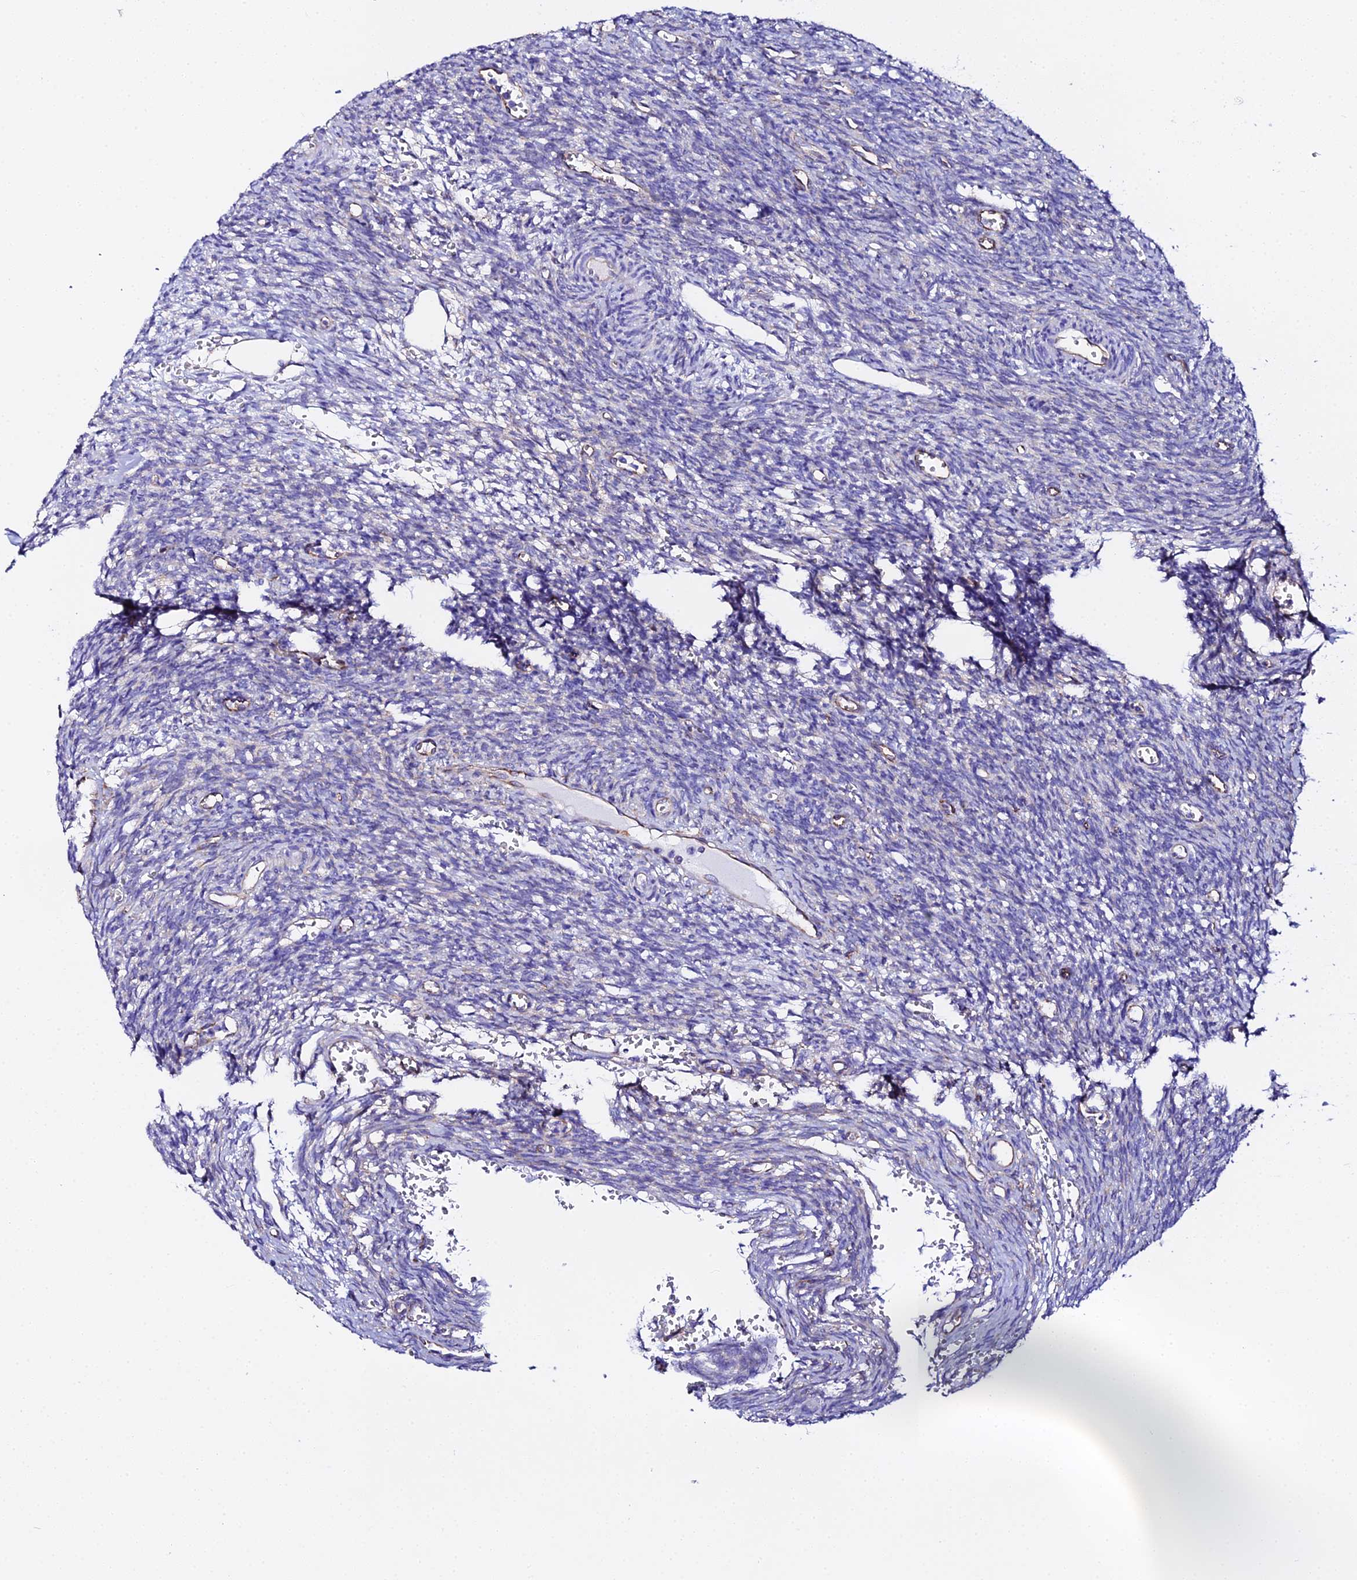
{"staining": {"intensity": "negative", "quantity": "none", "location": "none"}, "tissue": "ovary", "cell_type": "Ovarian stroma cells", "image_type": "normal", "snomed": [{"axis": "morphology", "description": "Normal tissue, NOS"}, {"axis": "topography", "description": "Ovary"}], "caption": "IHC photomicrograph of unremarkable ovary: ovary stained with DAB shows no significant protein expression in ovarian stroma cells.", "gene": "CFAP45", "patient": {"sex": "female", "age": 39}}